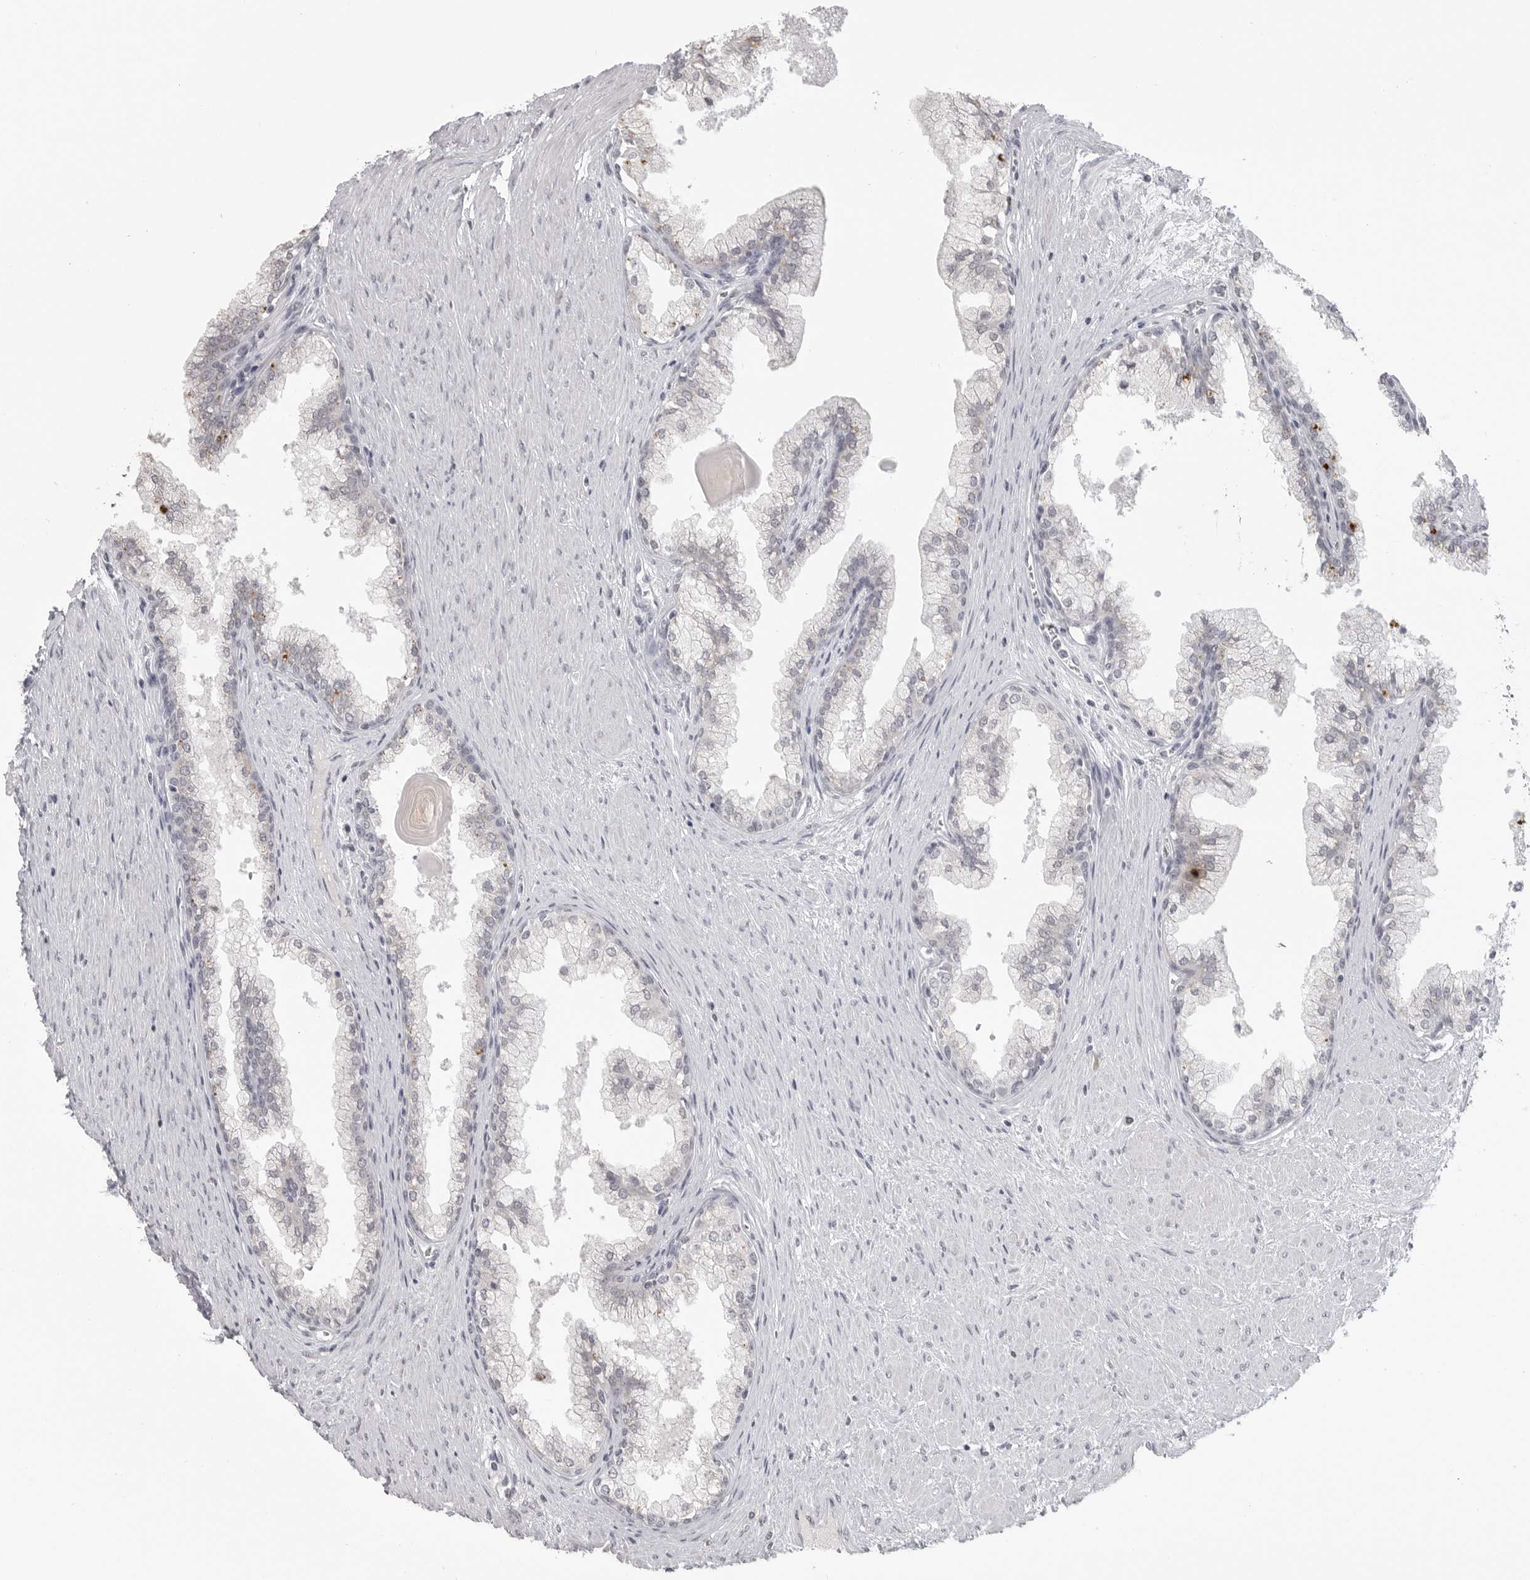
{"staining": {"intensity": "negative", "quantity": "none", "location": "none"}, "tissue": "prostate cancer", "cell_type": "Tumor cells", "image_type": "cancer", "snomed": [{"axis": "morphology", "description": "Normal tissue, NOS"}, {"axis": "morphology", "description": "Adenocarcinoma, Low grade"}, {"axis": "topography", "description": "Prostate"}, {"axis": "topography", "description": "Peripheral nerve tissue"}], "caption": "An image of low-grade adenocarcinoma (prostate) stained for a protein demonstrates no brown staining in tumor cells.", "gene": "PRSS1", "patient": {"sex": "male", "age": 71}}